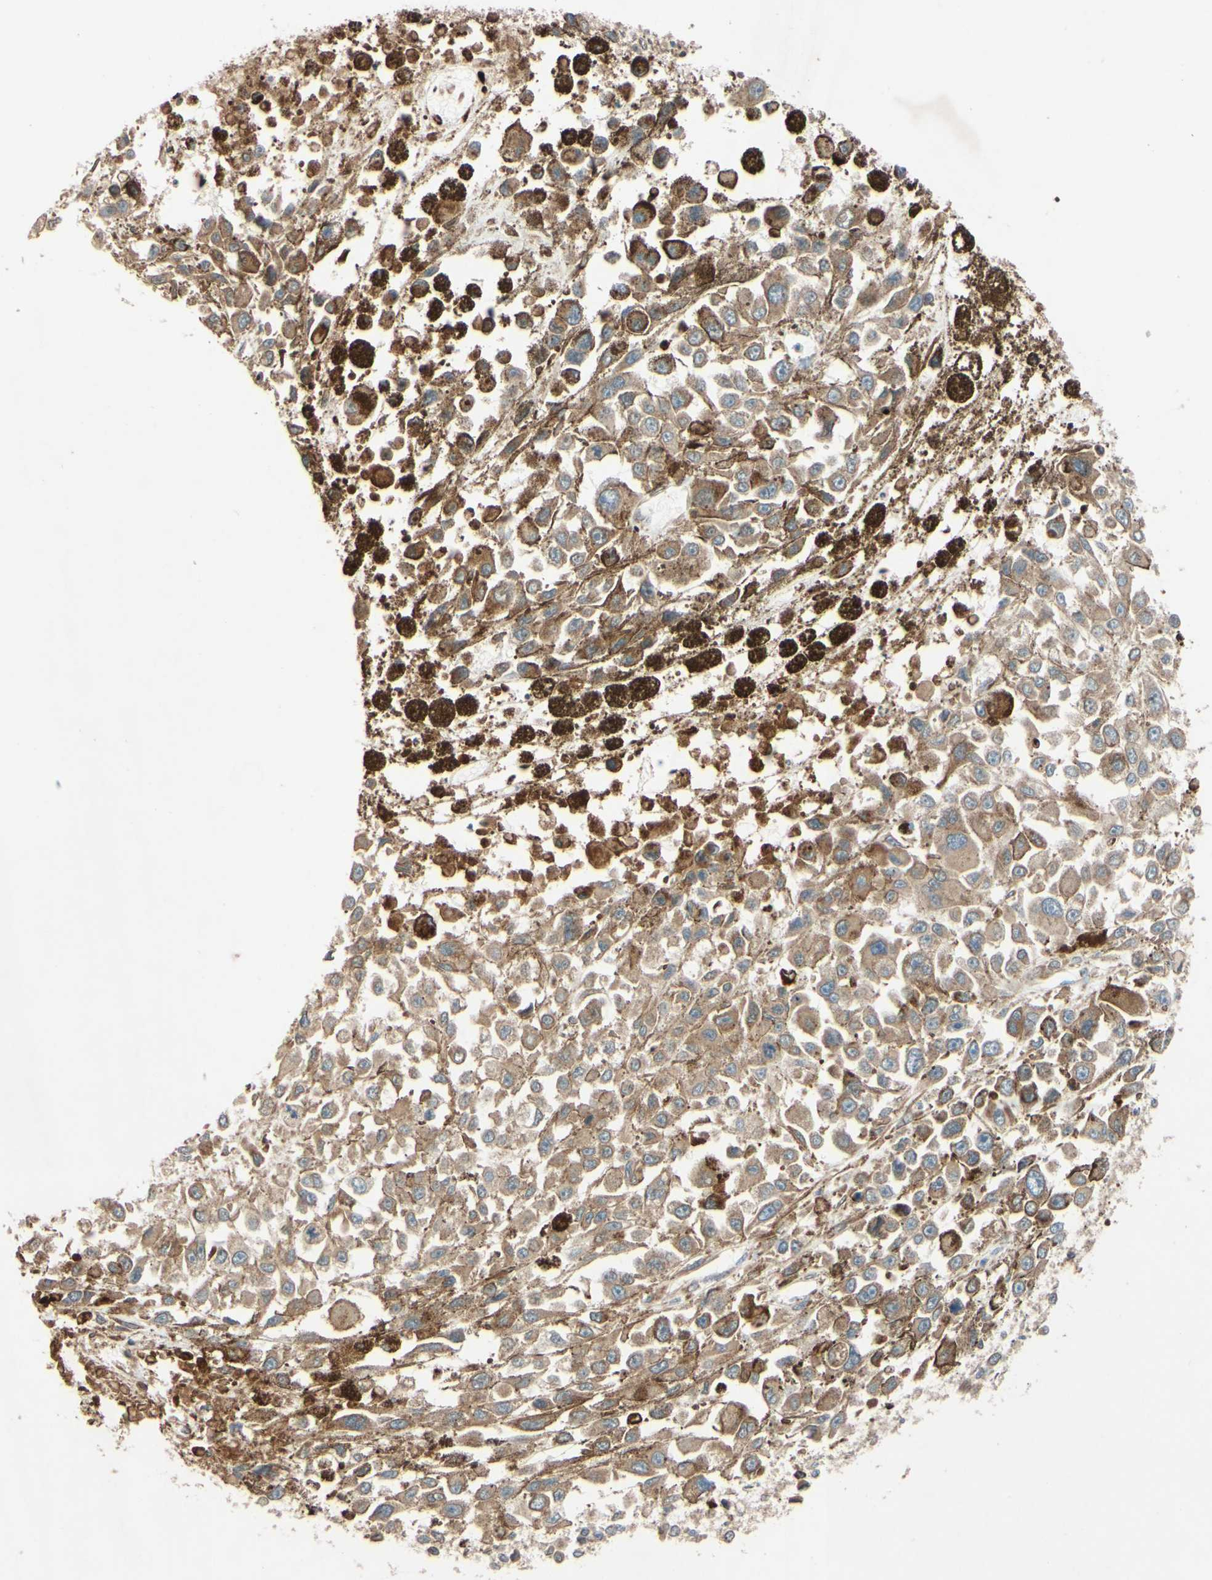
{"staining": {"intensity": "moderate", "quantity": ">75%", "location": "cytoplasmic/membranous"}, "tissue": "melanoma", "cell_type": "Tumor cells", "image_type": "cancer", "snomed": [{"axis": "morphology", "description": "Malignant melanoma, Metastatic site"}, {"axis": "topography", "description": "Lymph node"}], "caption": "An immunohistochemistry image of neoplastic tissue is shown. Protein staining in brown shows moderate cytoplasmic/membranous positivity in malignant melanoma (metastatic site) within tumor cells.", "gene": "PTPRU", "patient": {"sex": "male", "age": 59}}